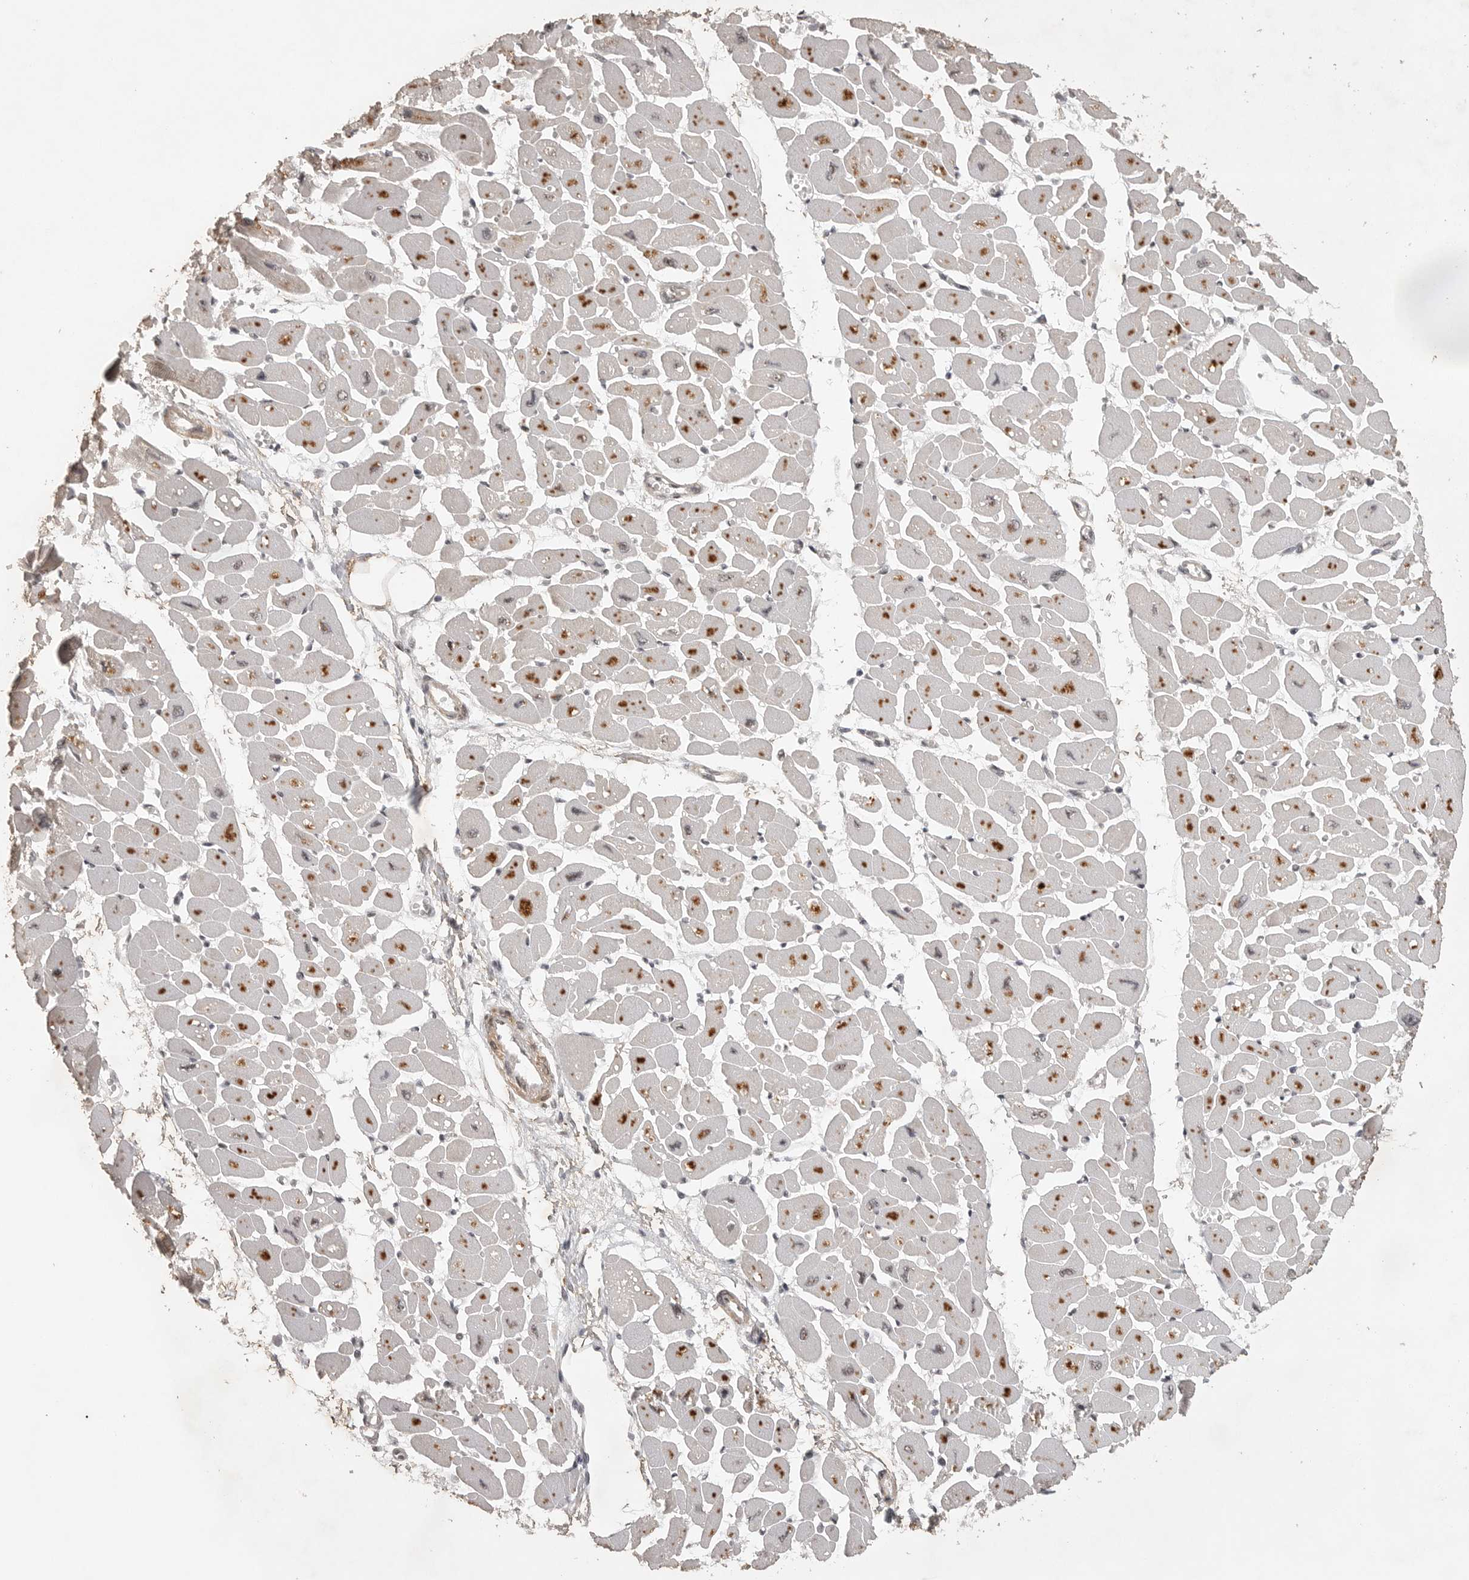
{"staining": {"intensity": "moderate", "quantity": "25%-75%", "location": "cytoplasmic/membranous,nuclear"}, "tissue": "heart muscle", "cell_type": "Cardiomyocytes", "image_type": "normal", "snomed": [{"axis": "morphology", "description": "Normal tissue, NOS"}, {"axis": "topography", "description": "Heart"}], "caption": "A brown stain shows moderate cytoplasmic/membranous,nuclear staining of a protein in cardiomyocytes of benign heart muscle. The staining is performed using DAB (3,3'-diaminobenzidine) brown chromogen to label protein expression. The nuclei are counter-stained blue using hematoxylin.", "gene": "POMP", "patient": {"sex": "female", "age": 54}}